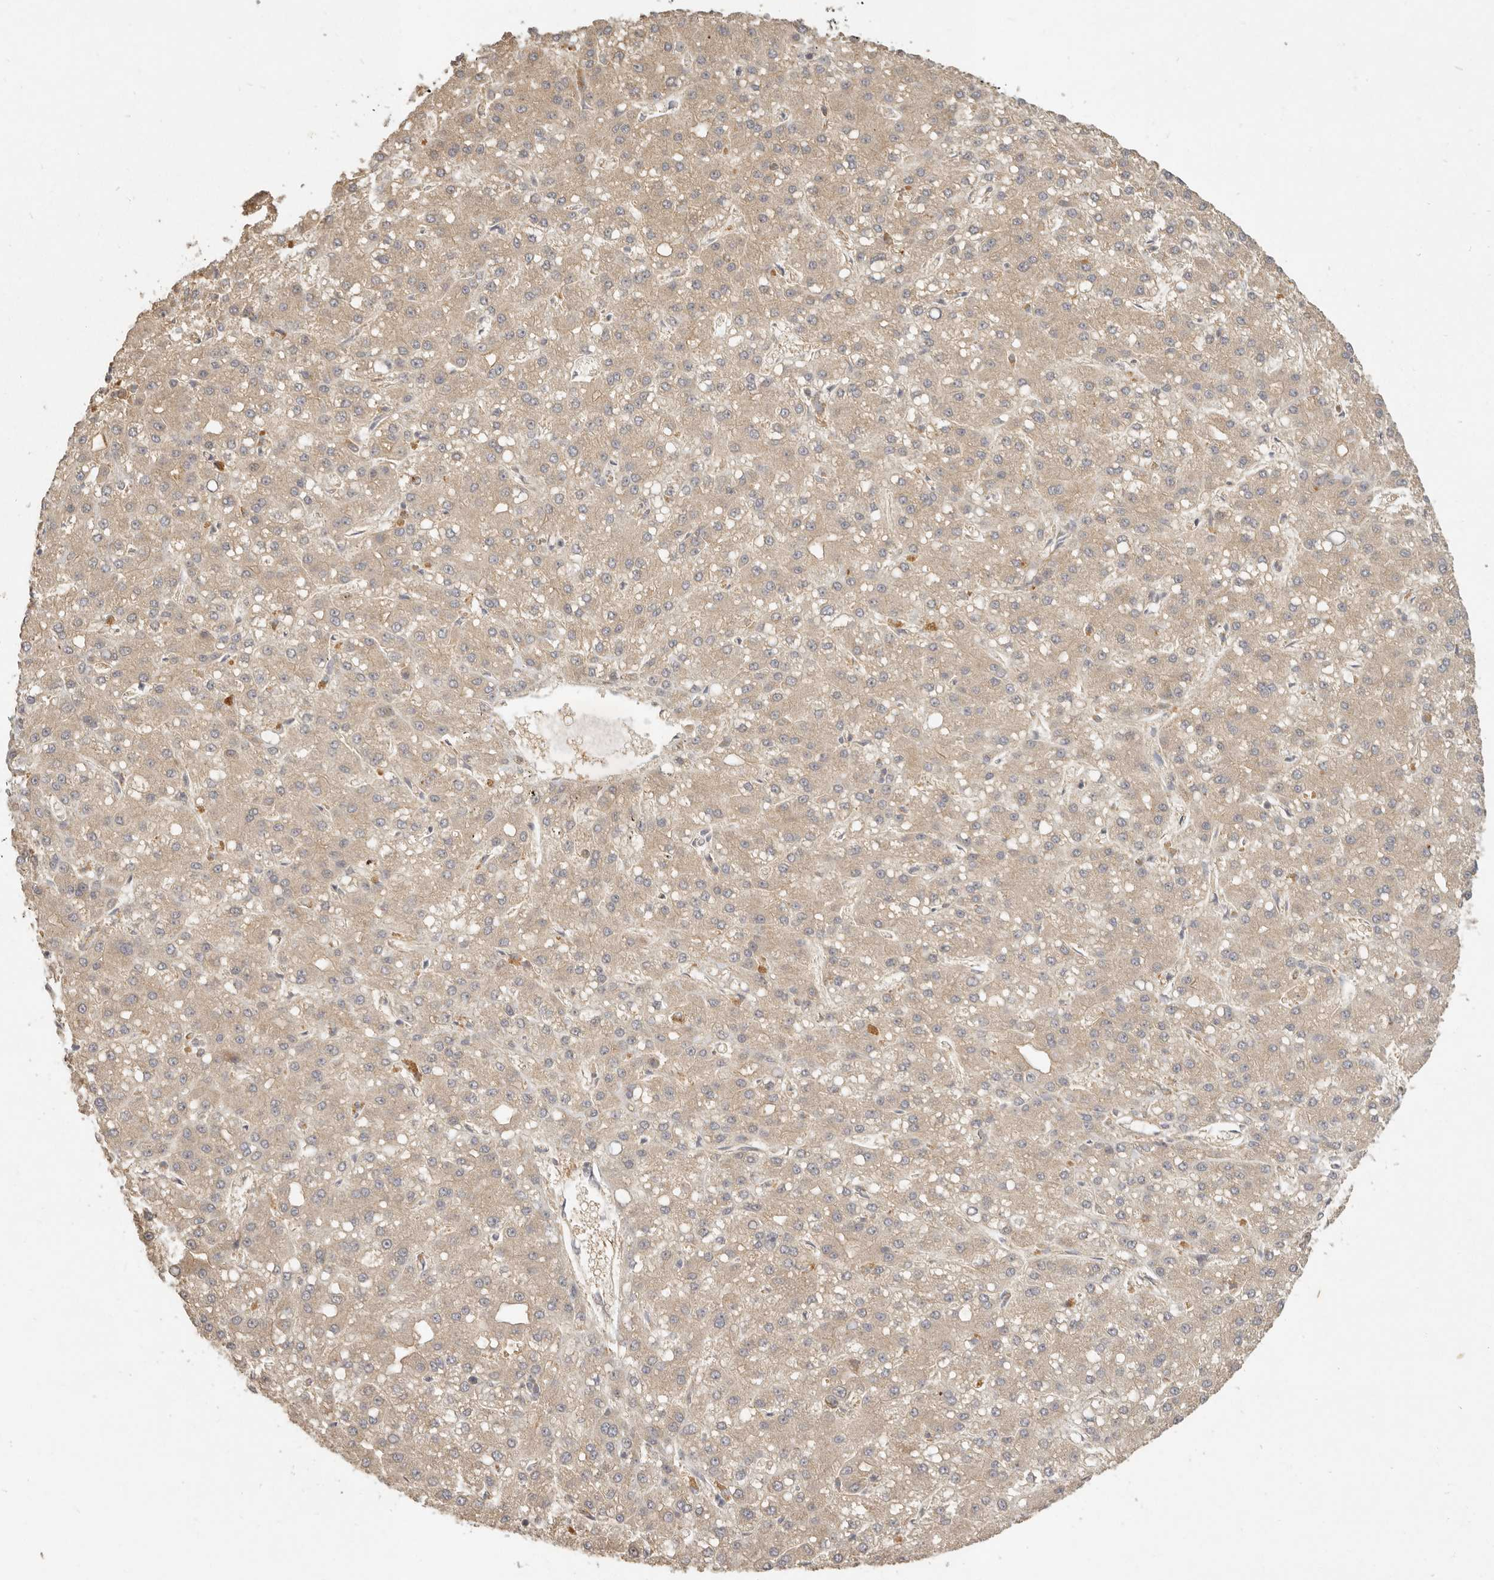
{"staining": {"intensity": "weak", "quantity": ">75%", "location": "cytoplasmic/membranous"}, "tissue": "liver cancer", "cell_type": "Tumor cells", "image_type": "cancer", "snomed": [{"axis": "morphology", "description": "Carcinoma, Hepatocellular, NOS"}, {"axis": "topography", "description": "Liver"}], "caption": "IHC image of neoplastic tissue: liver cancer stained using IHC shows low levels of weak protein expression localized specifically in the cytoplasmic/membranous of tumor cells, appearing as a cytoplasmic/membranous brown color.", "gene": "VIPR1", "patient": {"sex": "male", "age": 67}}